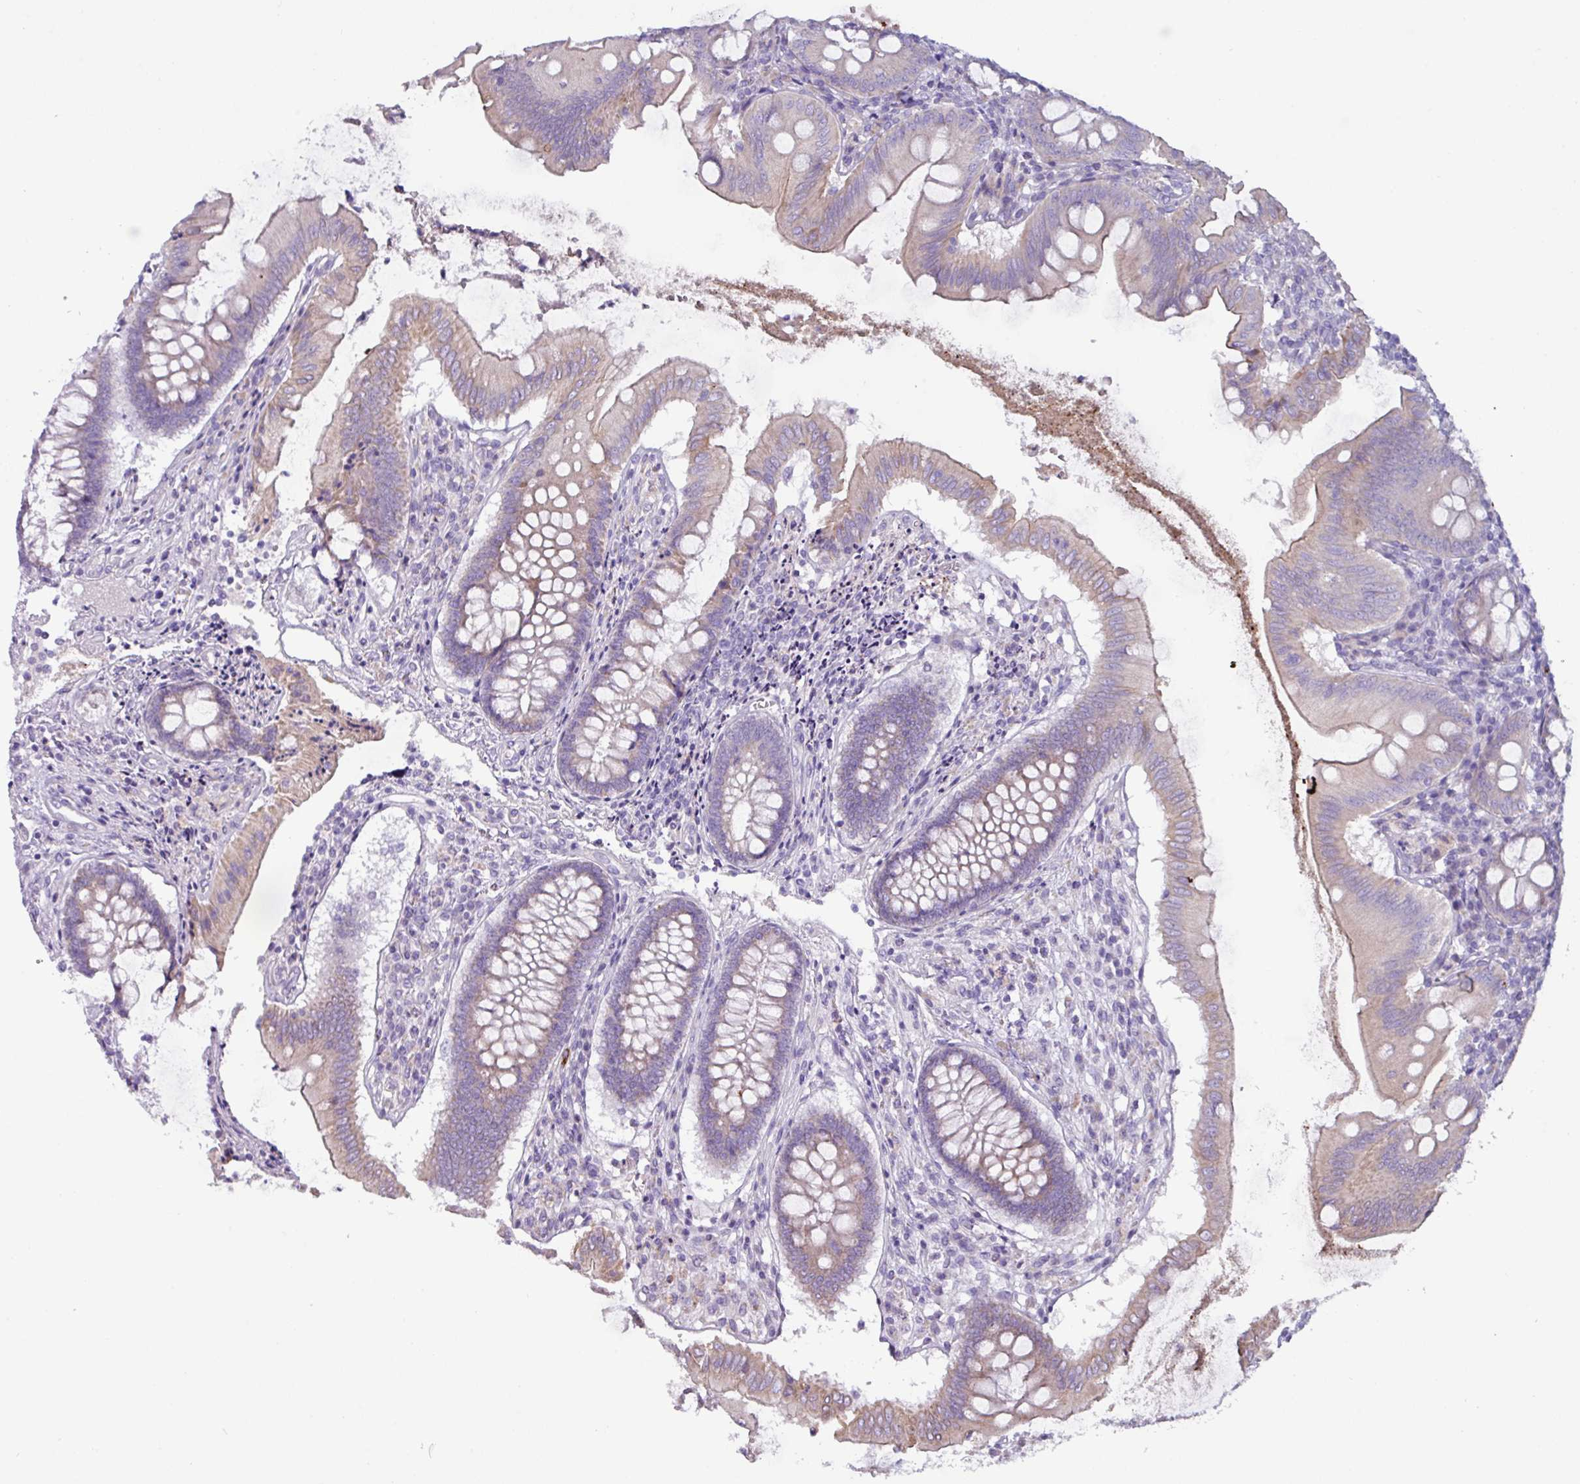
{"staining": {"intensity": "weak", "quantity": "<25%", "location": "cytoplasmic/membranous"}, "tissue": "appendix", "cell_type": "Glandular cells", "image_type": "normal", "snomed": [{"axis": "morphology", "description": "Normal tissue, NOS"}, {"axis": "topography", "description": "Appendix"}], "caption": "High power microscopy photomicrograph of an immunohistochemistry (IHC) photomicrograph of unremarkable appendix, revealing no significant expression in glandular cells.", "gene": "RGS16", "patient": {"sex": "female", "age": 51}}